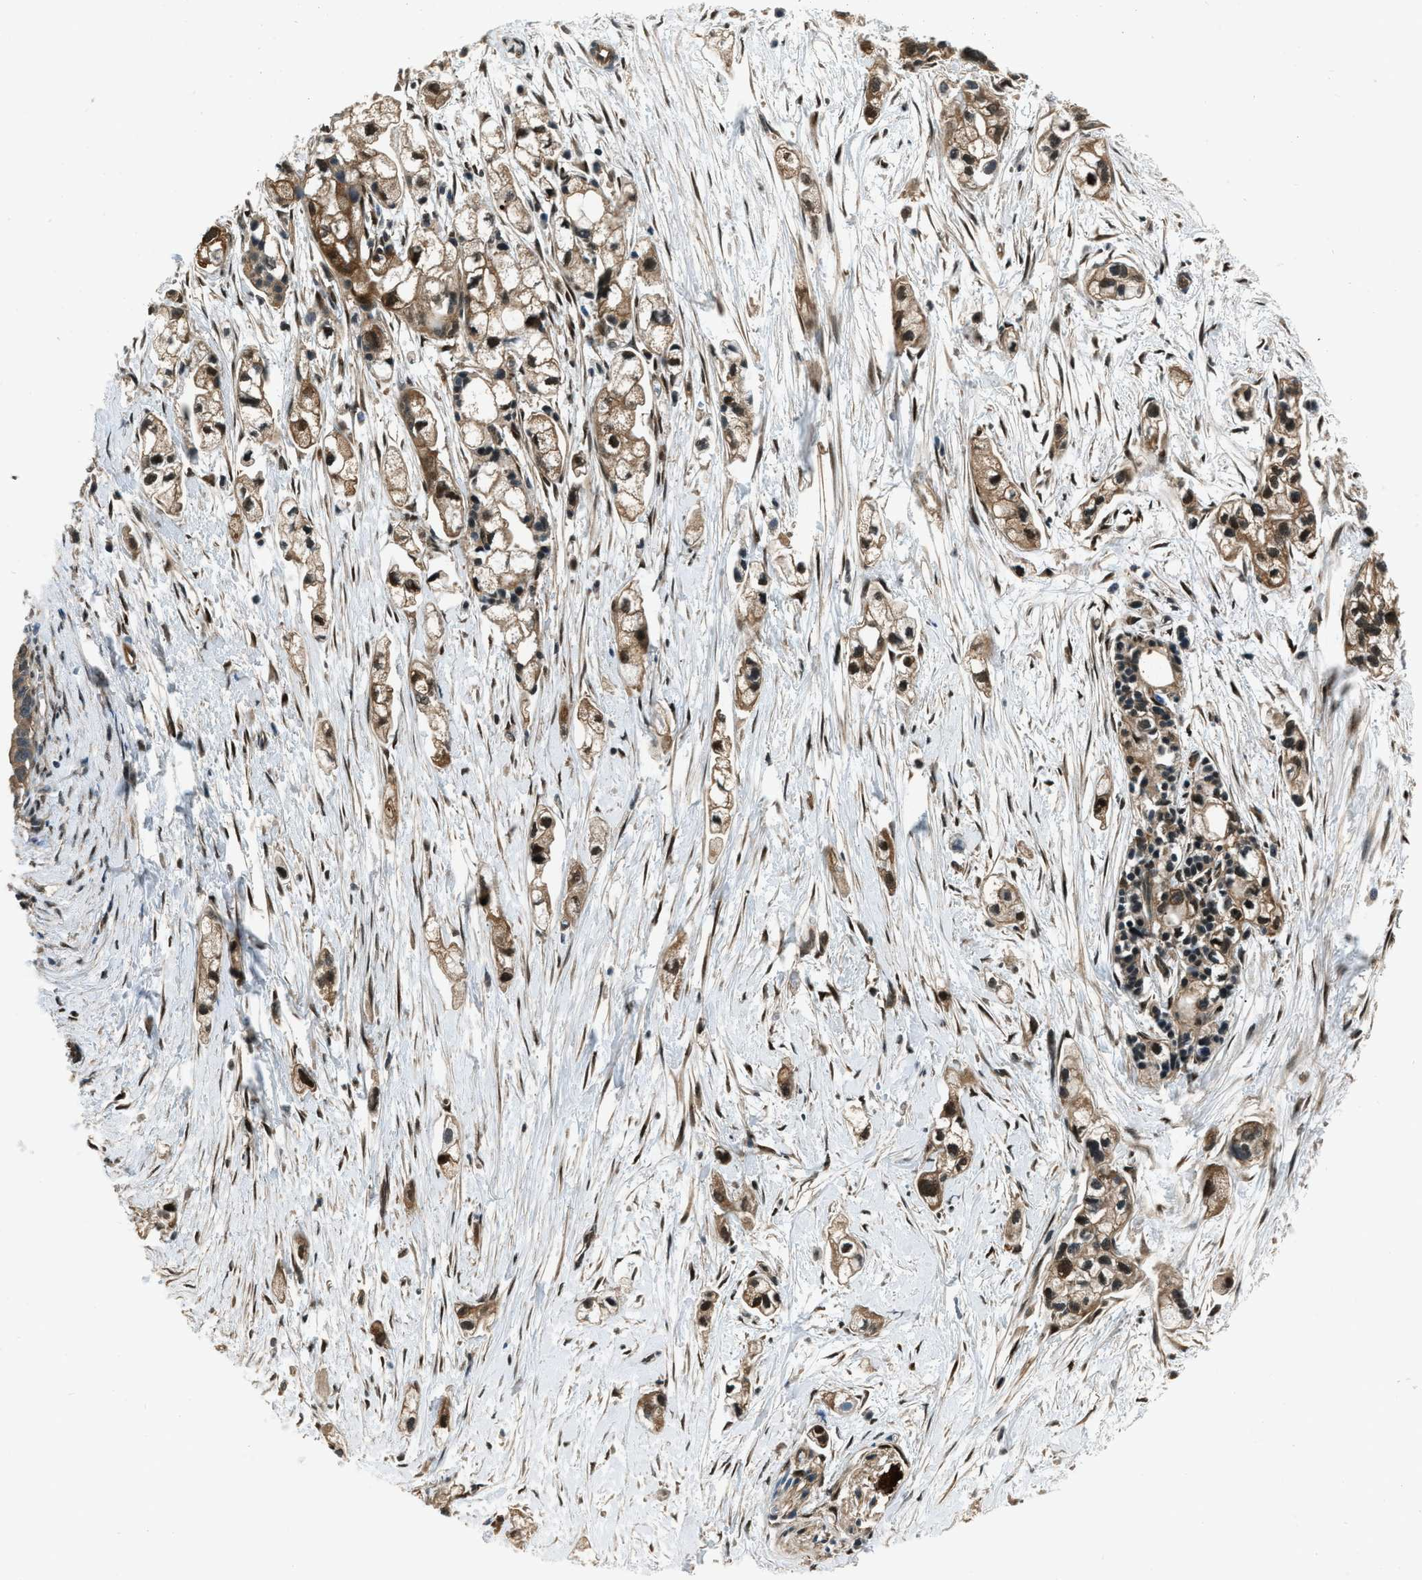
{"staining": {"intensity": "strong", "quantity": ">75%", "location": "cytoplasmic/membranous,nuclear"}, "tissue": "pancreatic cancer", "cell_type": "Tumor cells", "image_type": "cancer", "snomed": [{"axis": "morphology", "description": "Adenocarcinoma, NOS"}, {"axis": "topography", "description": "Pancreas"}], "caption": "Immunohistochemistry (IHC) image of pancreatic cancer stained for a protein (brown), which reveals high levels of strong cytoplasmic/membranous and nuclear expression in about >75% of tumor cells.", "gene": "NUDCD3", "patient": {"sex": "male", "age": 74}}